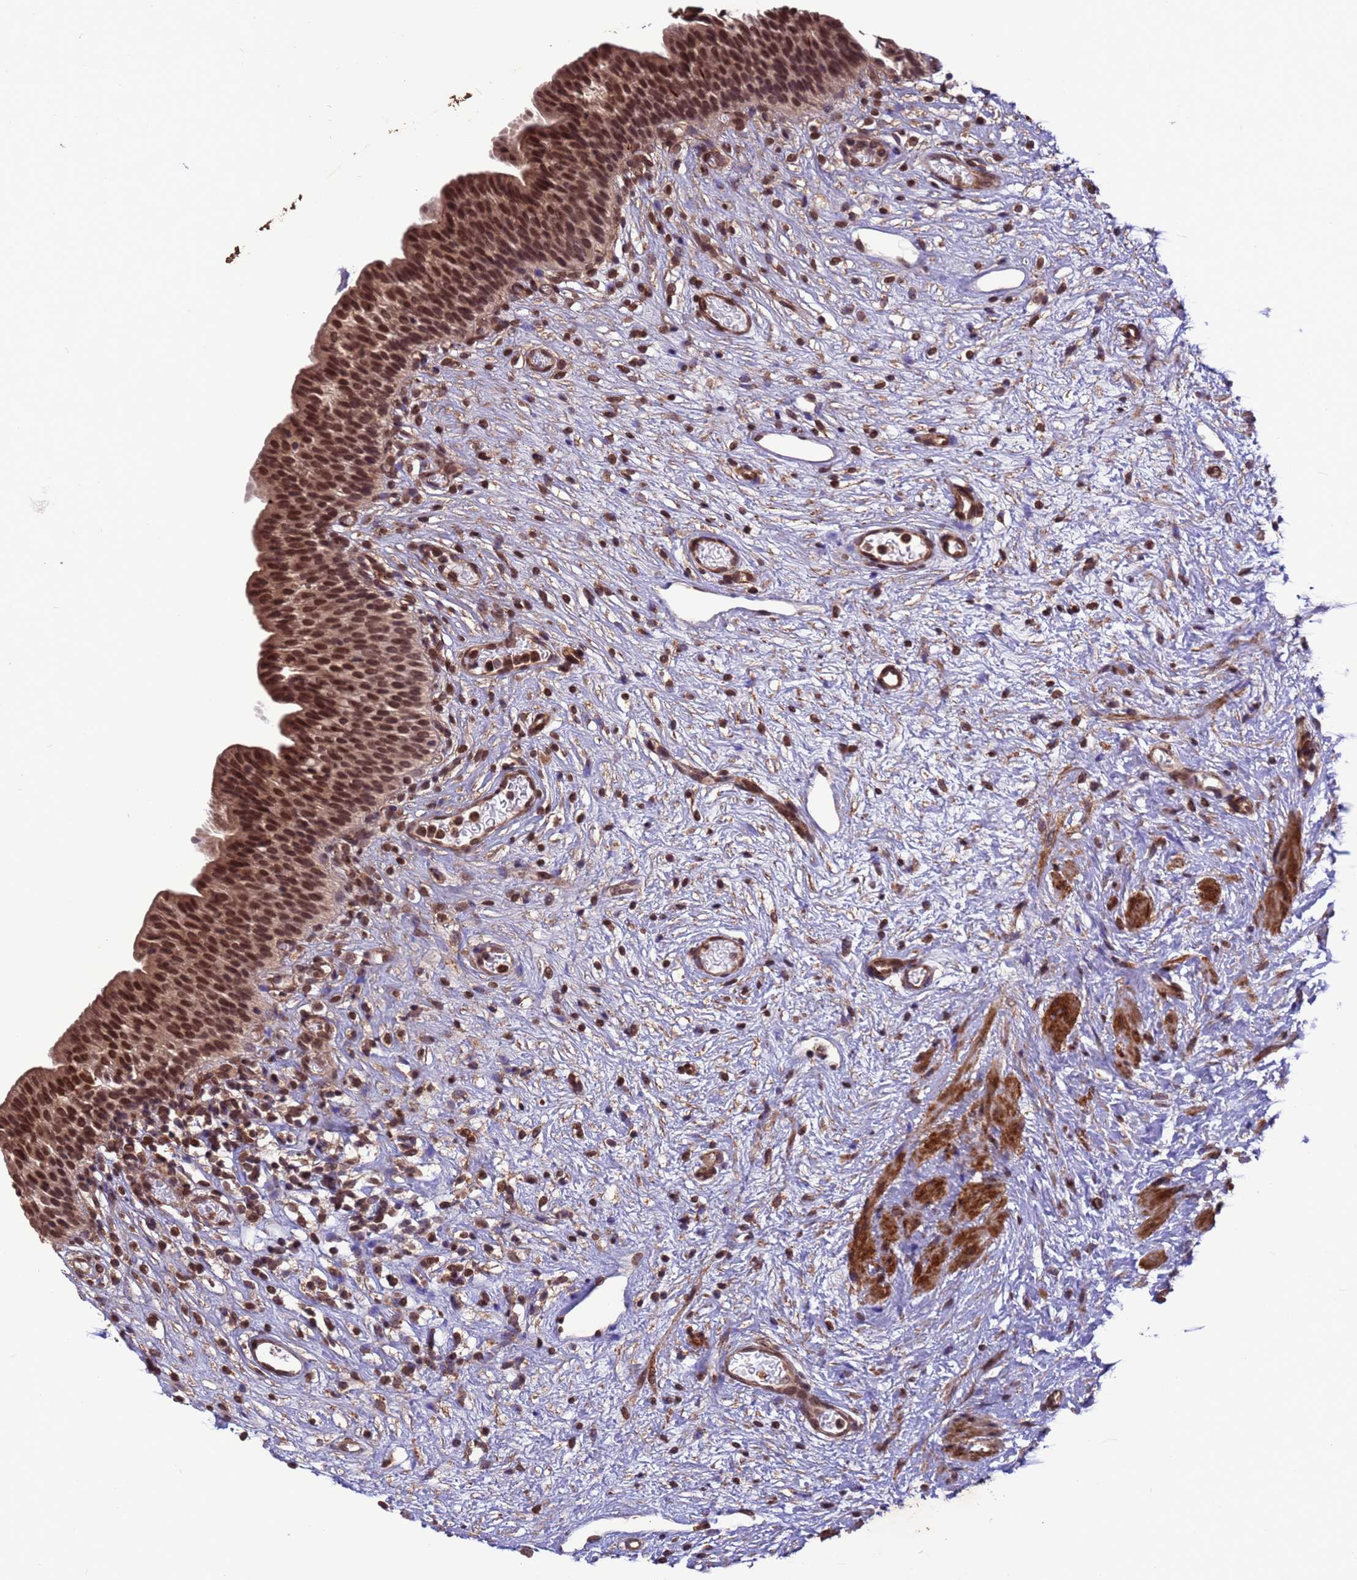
{"staining": {"intensity": "strong", "quantity": ">75%", "location": "nuclear"}, "tissue": "urinary bladder", "cell_type": "Urothelial cells", "image_type": "normal", "snomed": [{"axis": "morphology", "description": "Transitional cell carcinoma in-situ"}, {"axis": "topography", "description": "Urinary bladder"}], "caption": "DAB (3,3'-diaminobenzidine) immunohistochemical staining of unremarkable human urinary bladder displays strong nuclear protein positivity in approximately >75% of urothelial cells.", "gene": "VSTM4", "patient": {"sex": "male", "age": 74}}